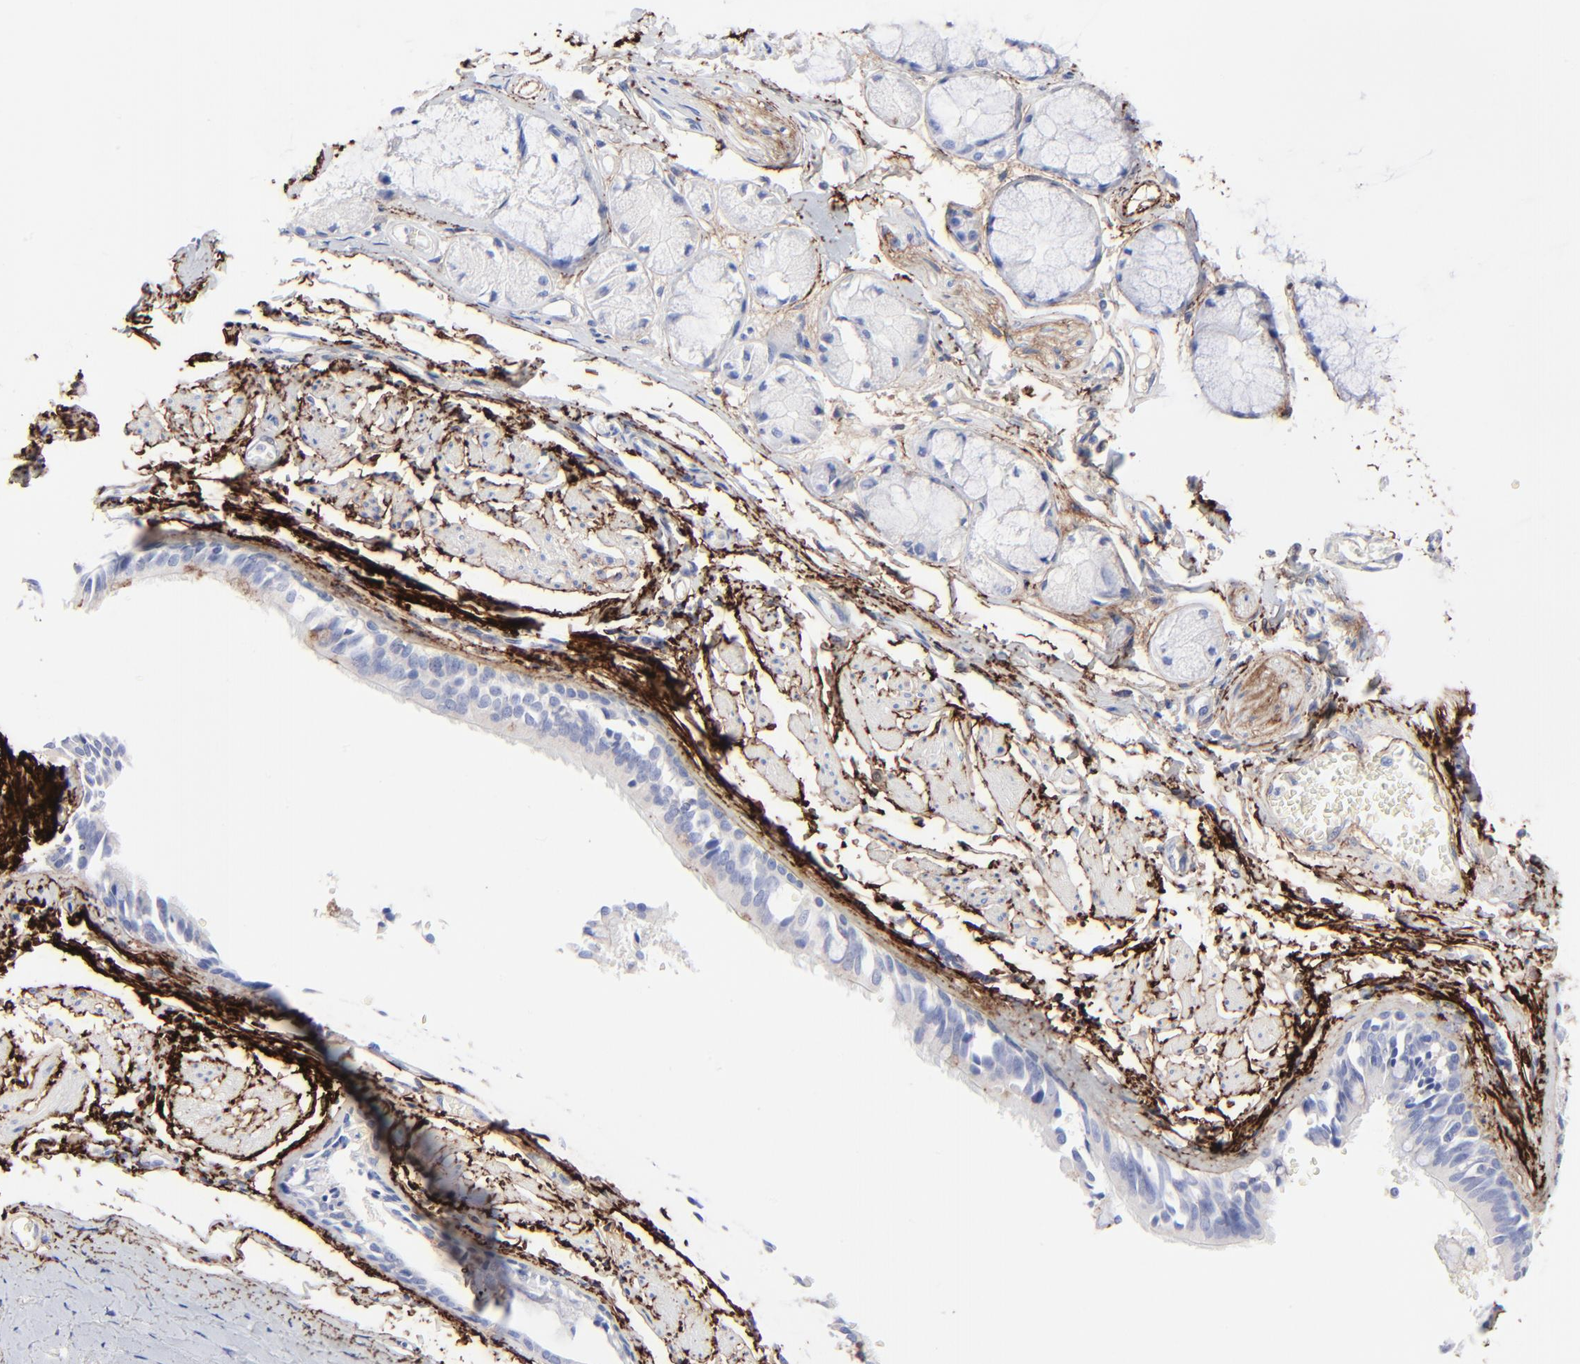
{"staining": {"intensity": "negative", "quantity": "none", "location": "none"}, "tissue": "bronchus", "cell_type": "Respiratory epithelial cells", "image_type": "normal", "snomed": [{"axis": "morphology", "description": "Normal tissue, NOS"}, {"axis": "topography", "description": "Bronchus"}, {"axis": "topography", "description": "Lung"}], "caption": "DAB immunohistochemical staining of unremarkable bronchus displays no significant positivity in respiratory epithelial cells. Nuclei are stained in blue.", "gene": "FBLN2", "patient": {"sex": "female", "age": 56}}